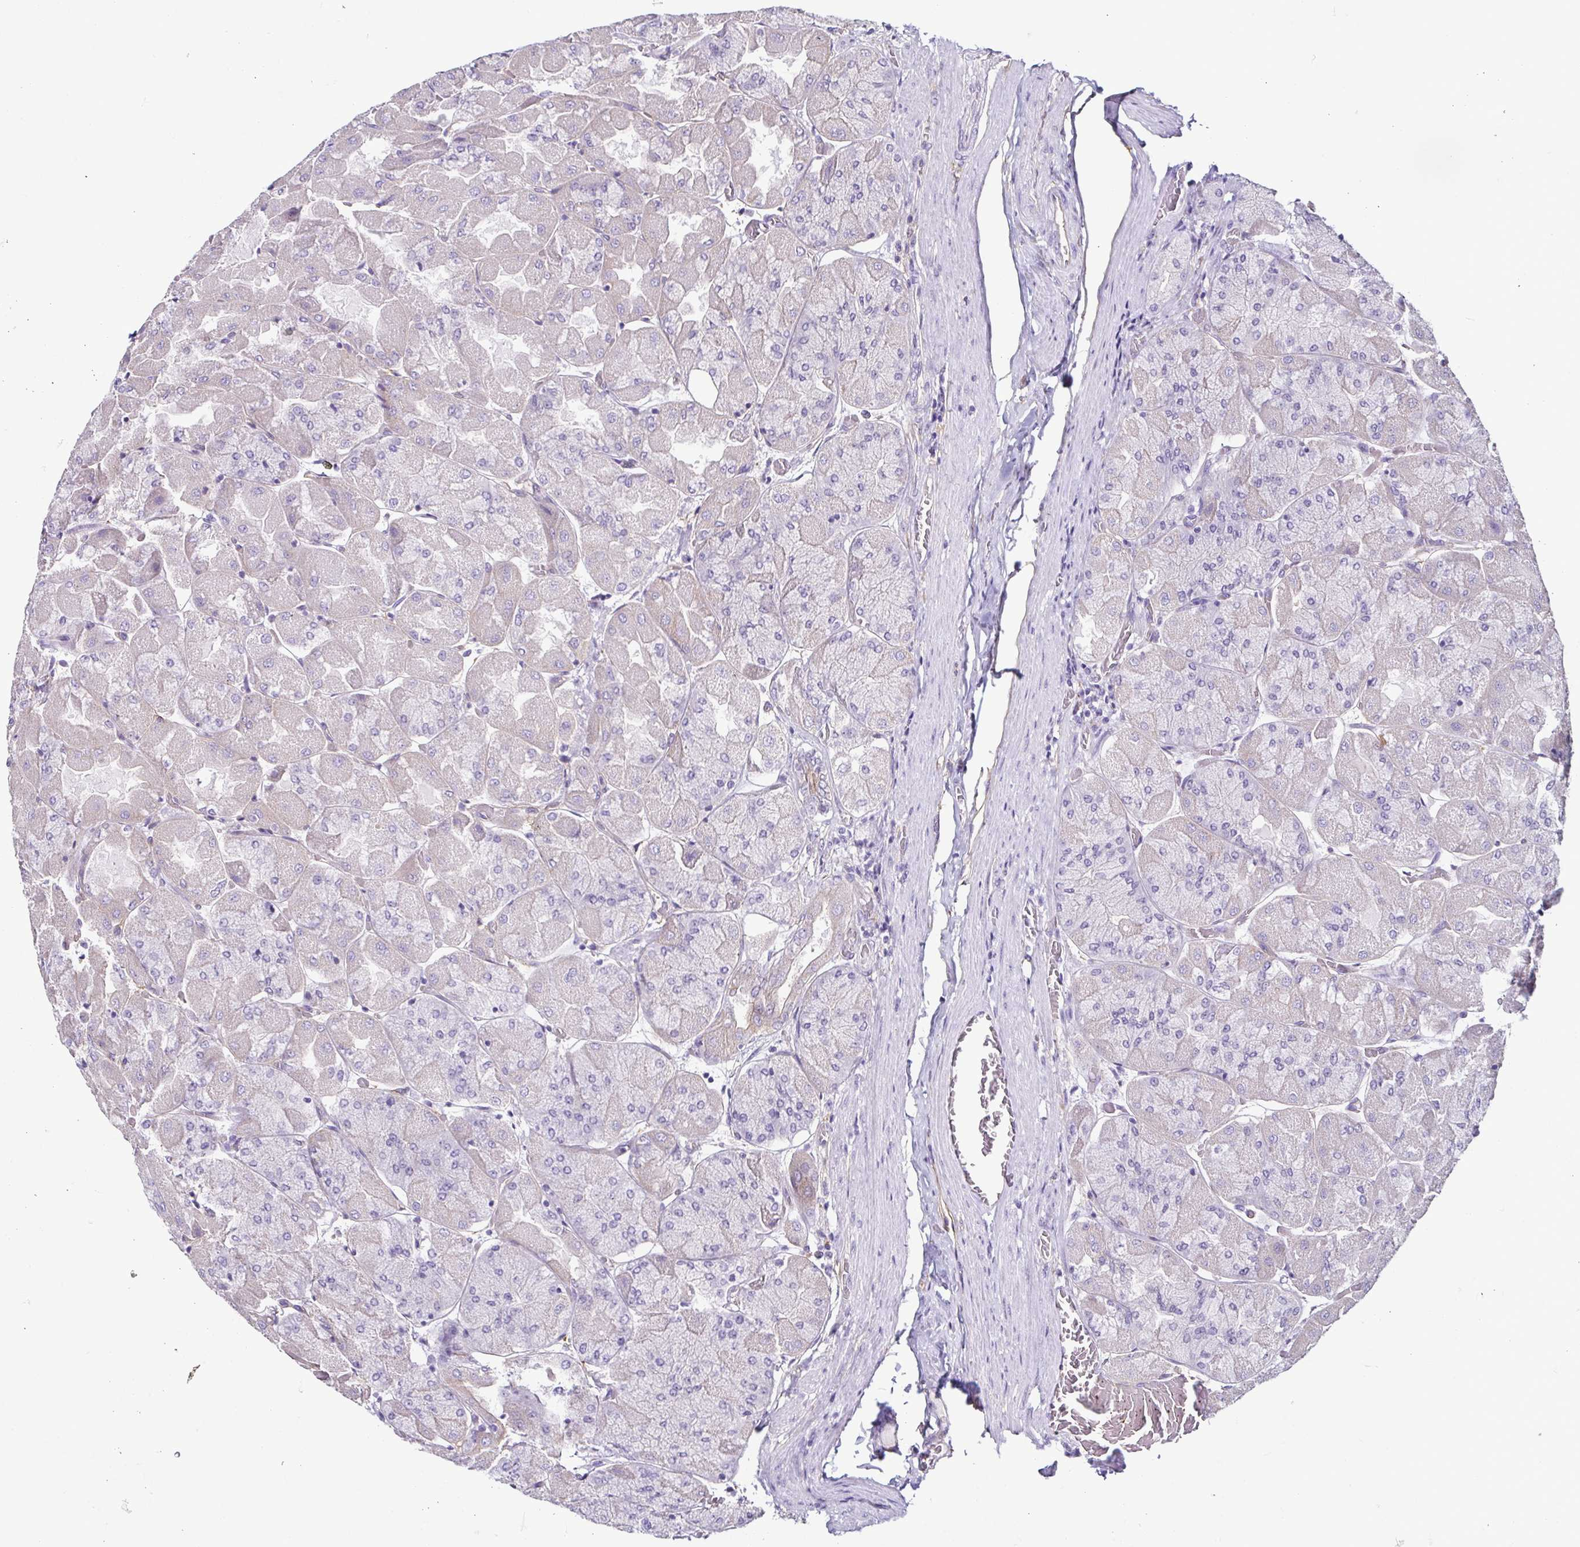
{"staining": {"intensity": "negative", "quantity": "none", "location": "none"}, "tissue": "stomach", "cell_type": "Glandular cells", "image_type": "normal", "snomed": [{"axis": "morphology", "description": "Normal tissue, NOS"}, {"axis": "topography", "description": "Stomach"}], "caption": "DAB (3,3'-diaminobenzidine) immunohistochemical staining of unremarkable human stomach reveals no significant positivity in glandular cells. (Brightfield microscopy of DAB immunohistochemistry (IHC) at high magnification).", "gene": "CASP14", "patient": {"sex": "female", "age": 61}}